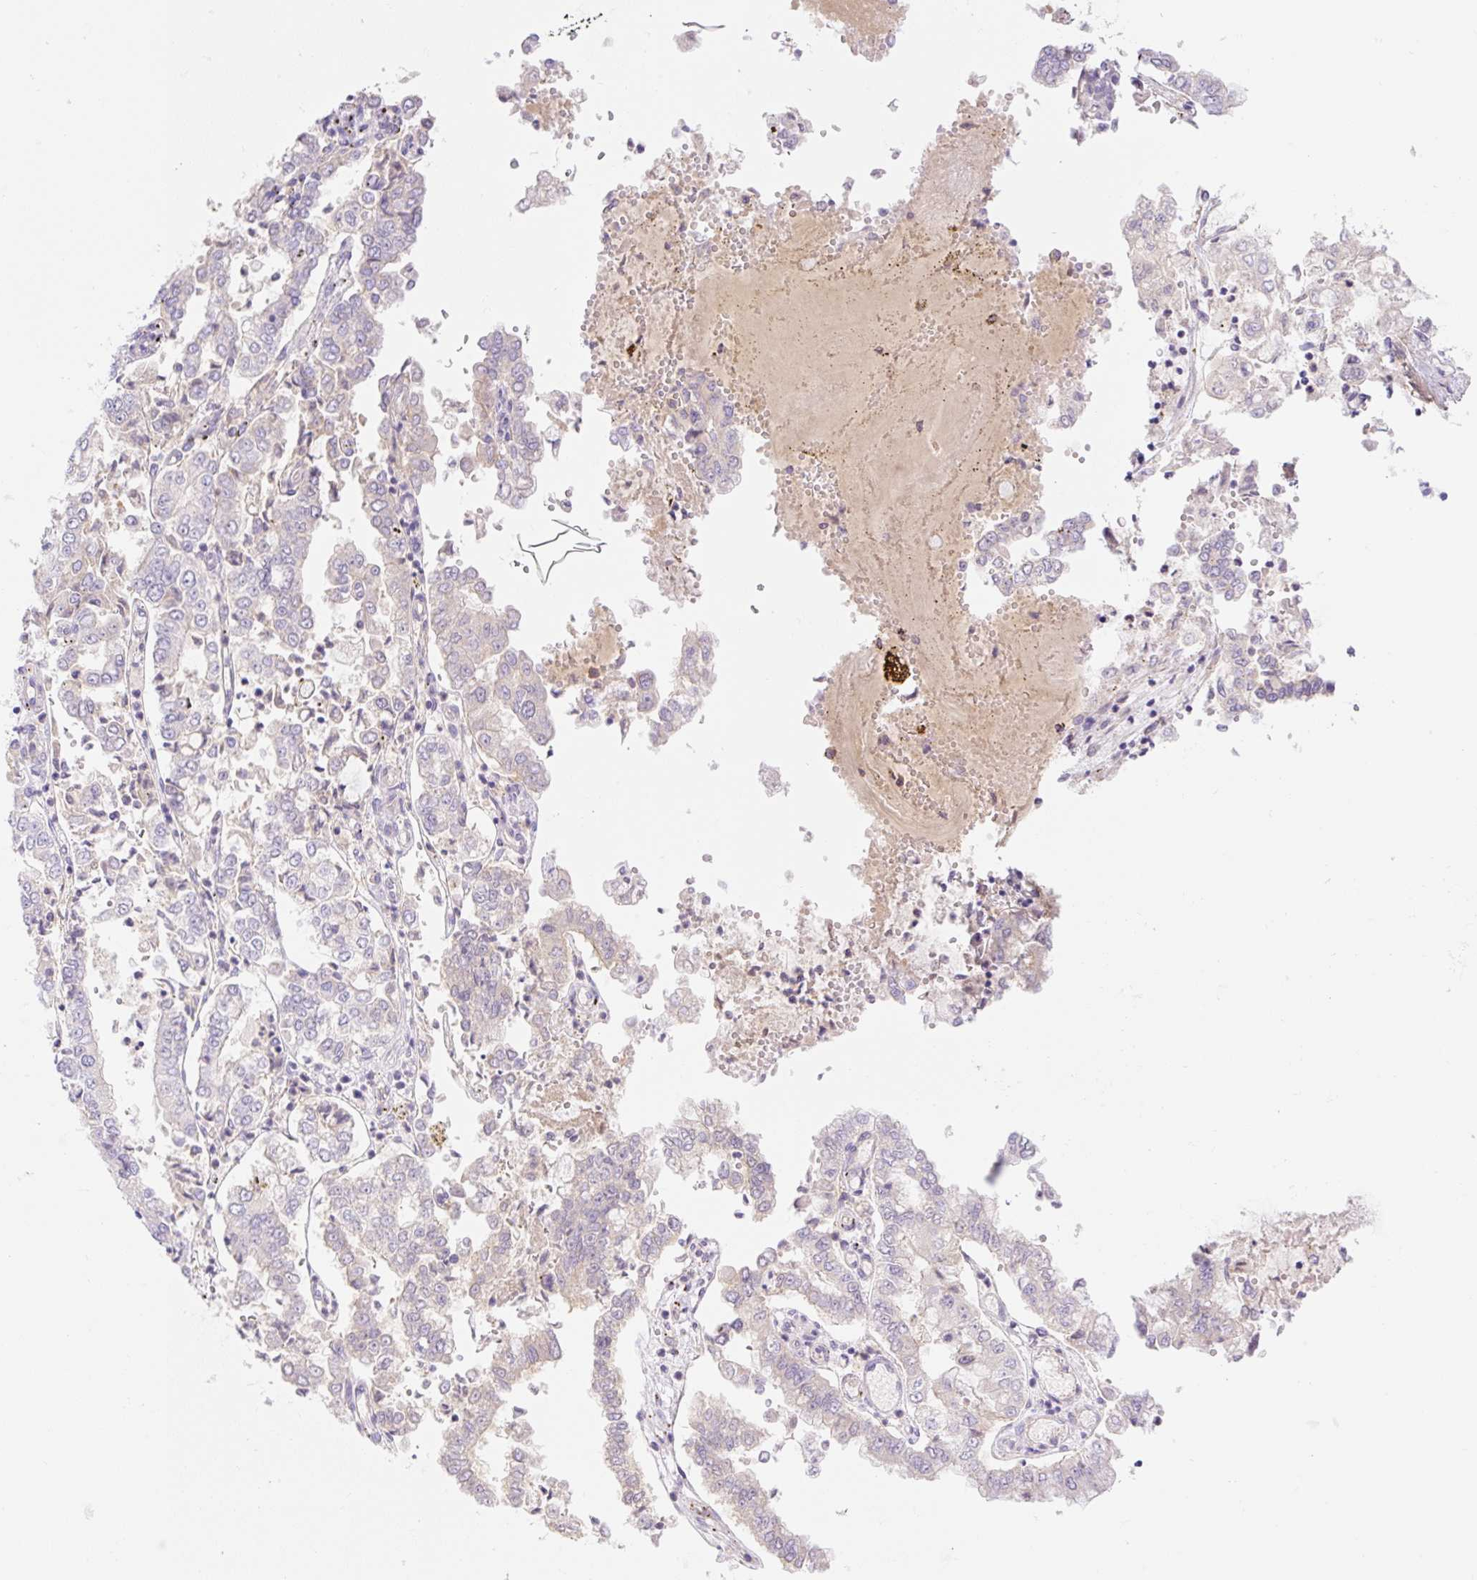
{"staining": {"intensity": "negative", "quantity": "none", "location": "none"}, "tissue": "stomach cancer", "cell_type": "Tumor cells", "image_type": "cancer", "snomed": [{"axis": "morphology", "description": "Adenocarcinoma, NOS"}, {"axis": "topography", "description": "Stomach"}], "caption": "Stomach adenocarcinoma was stained to show a protein in brown. There is no significant positivity in tumor cells.", "gene": "DENND5A", "patient": {"sex": "male", "age": 76}}